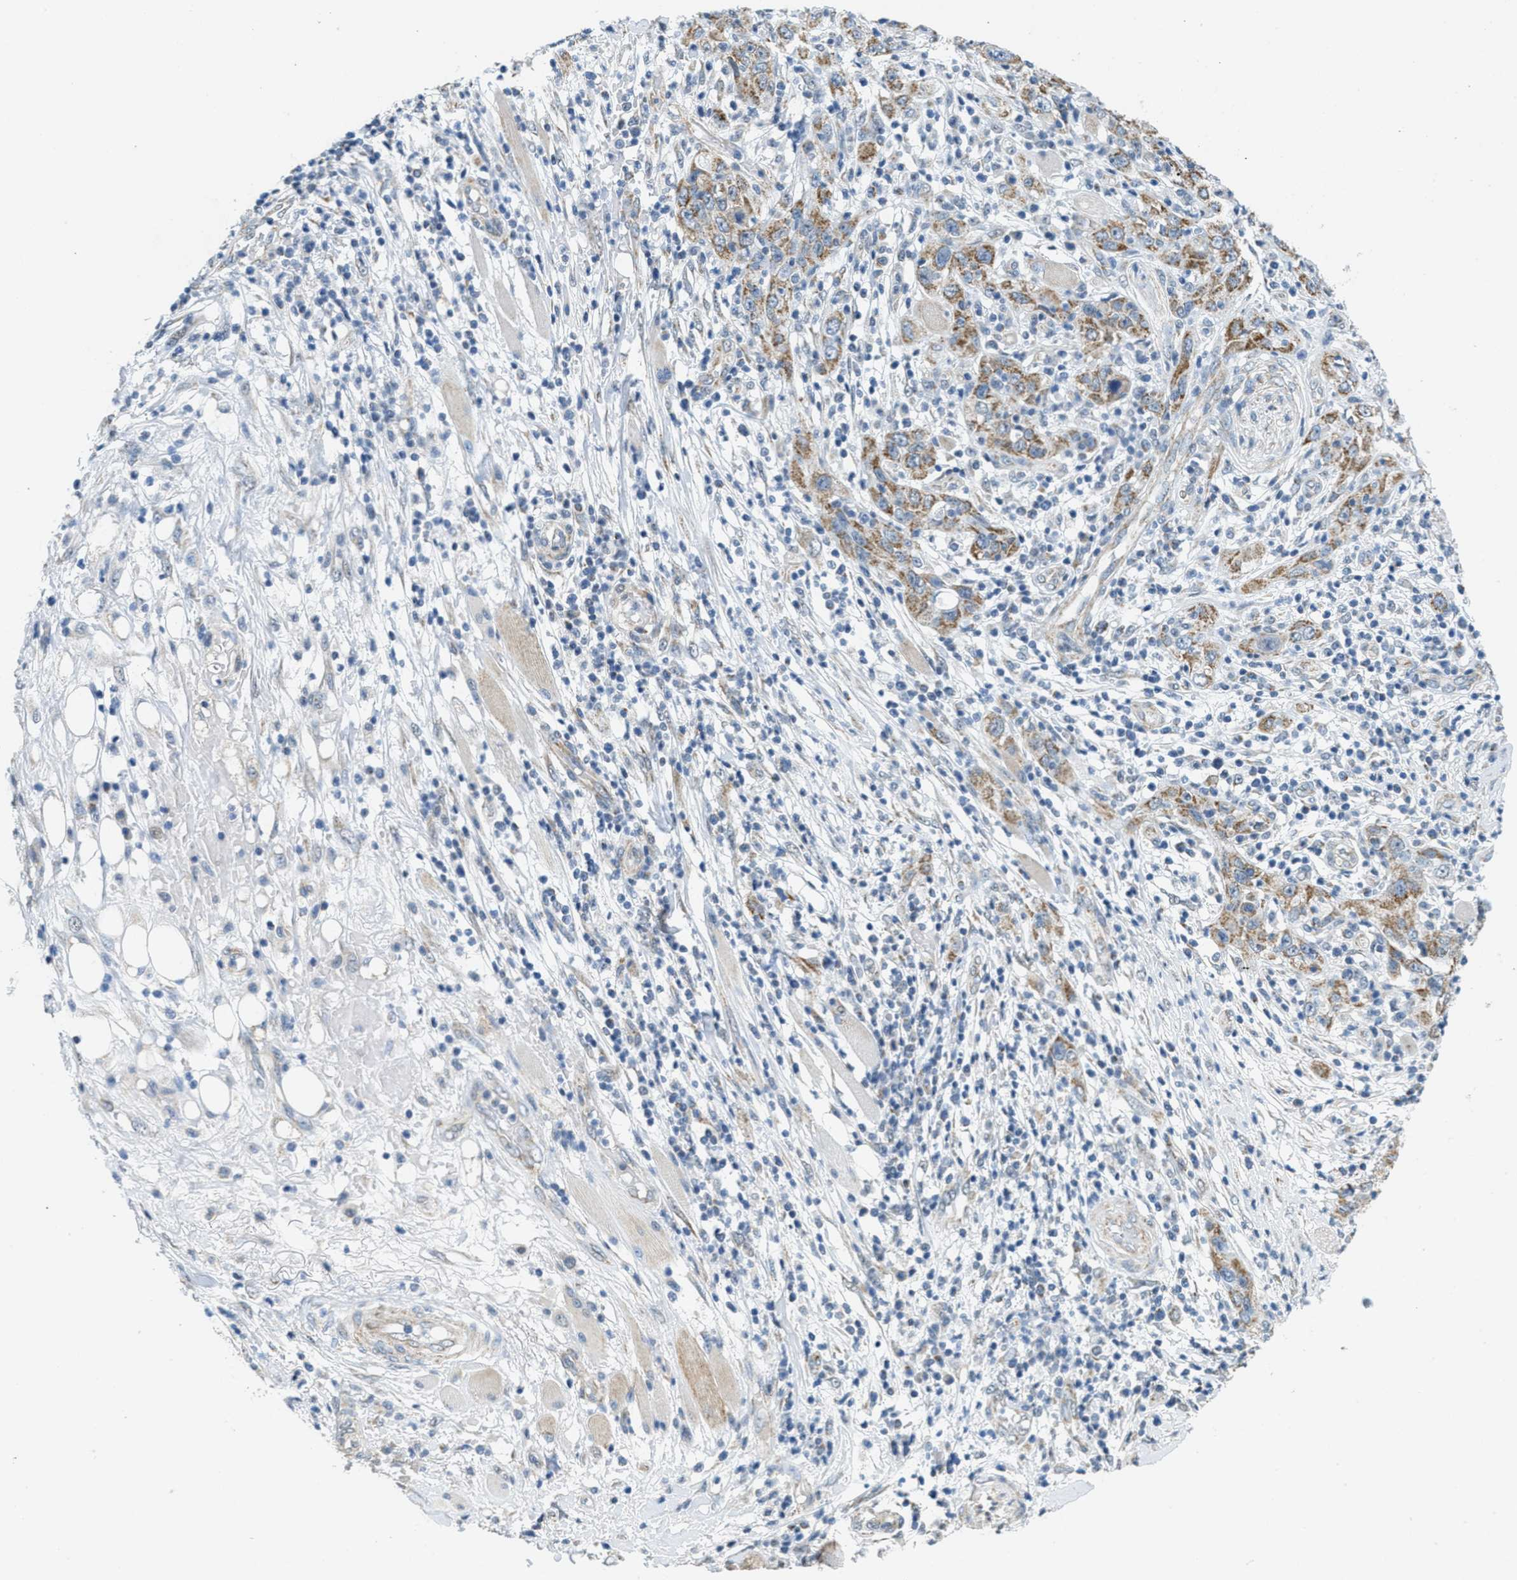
{"staining": {"intensity": "moderate", "quantity": ">75%", "location": "cytoplasmic/membranous"}, "tissue": "skin cancer", "cell_type": "Tumor cells", "image_type": "cancer", "snomed": [{"axis": "morphology", "description": "Squamous cell carcinoma, NOS"}, {"axis": "topography", "description": "Skin"}], "caption": "Immunohistochemical staining of human squamous cell carcinoma (skin) reveals moderate cytoplasmic/membranous protein expression in approximately >75% of tumor cells. Nuclei are stained in blue.", "gene": "TOMM70", "patient": {"sex": "female", "age": 88}}